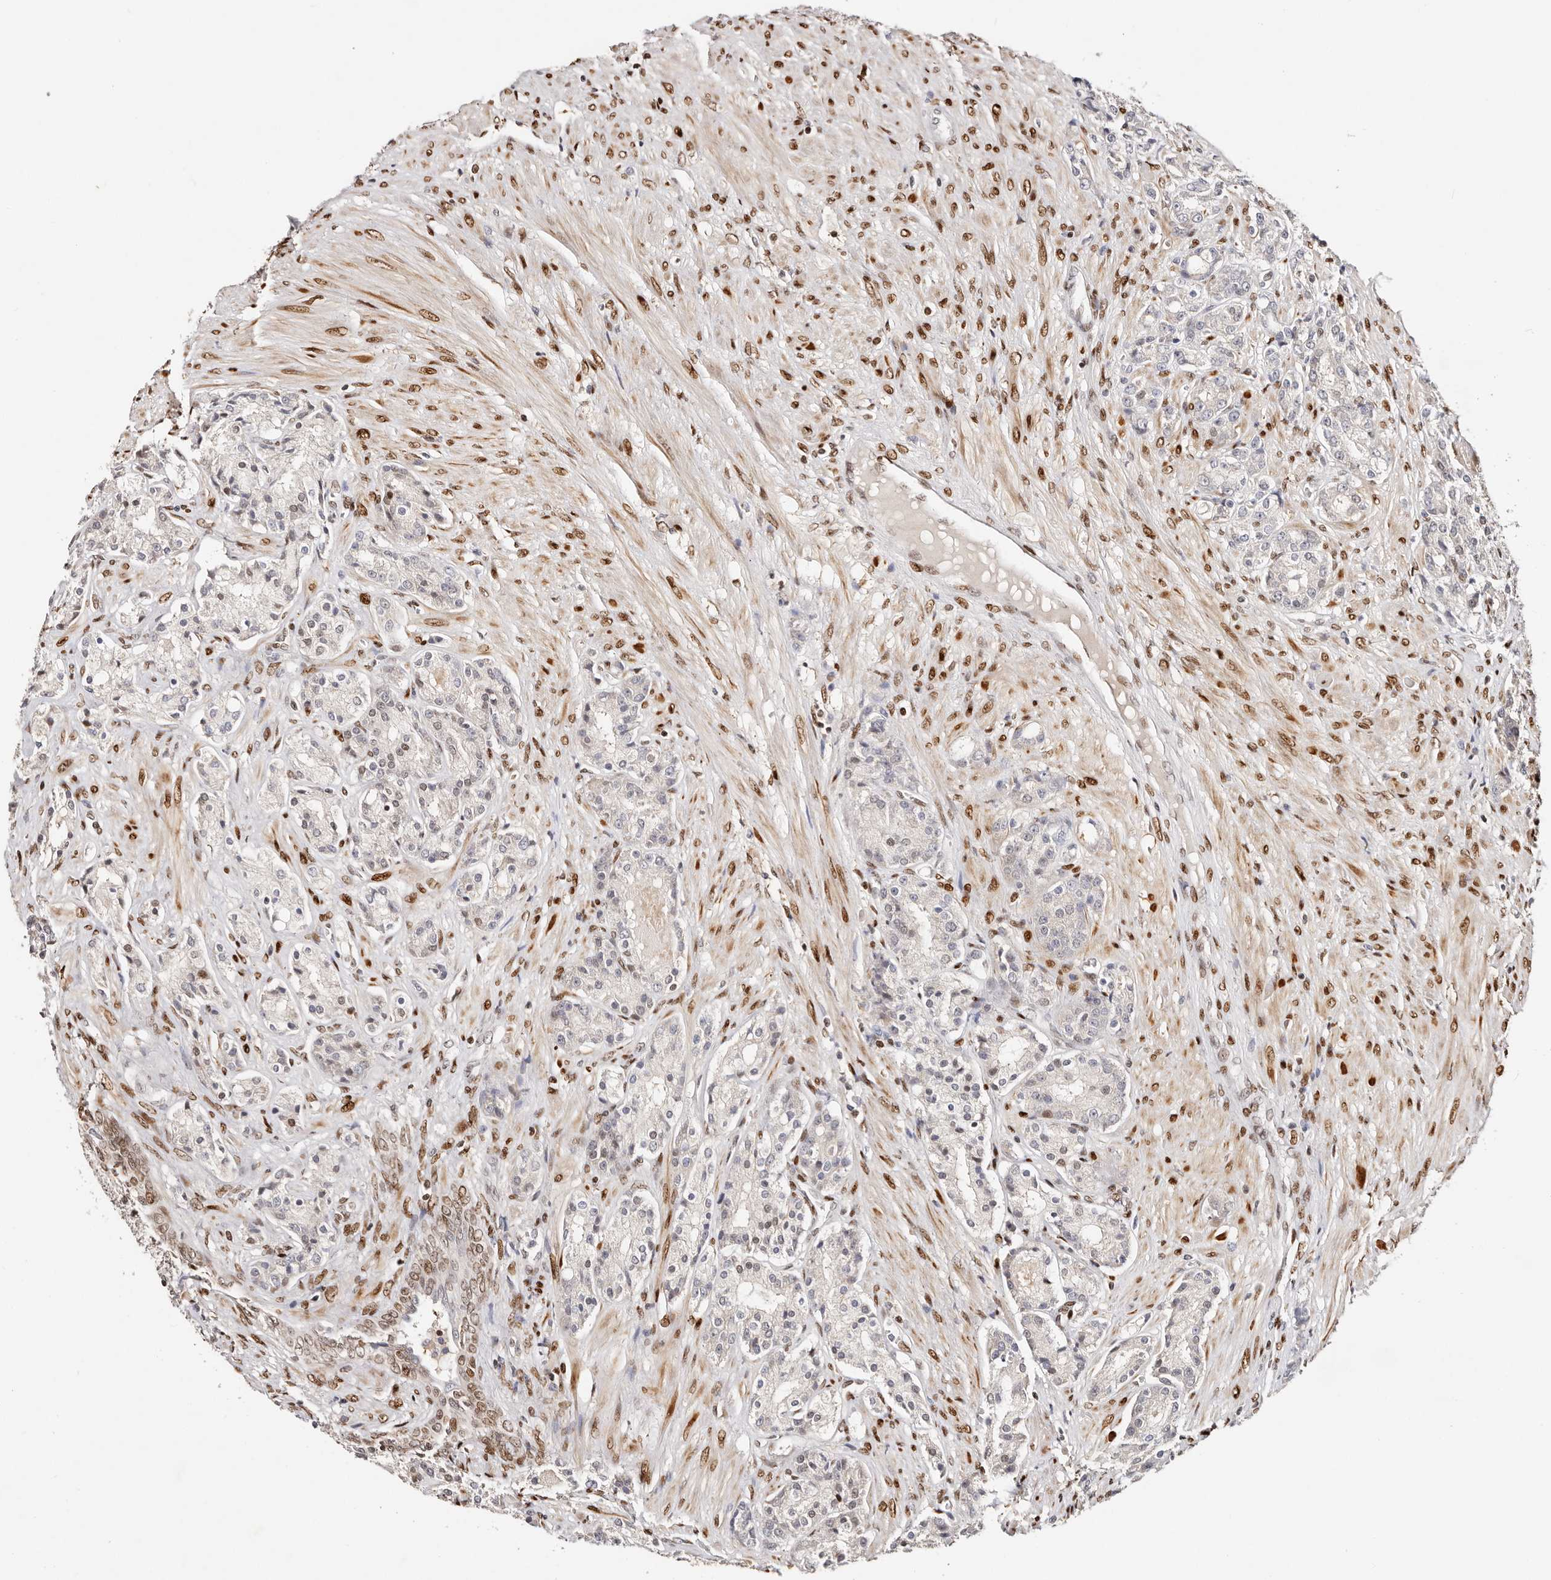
{"staining": {"intensity": "negative", "quantity": "none", "location": "none"}, "tissue": "prostate cancer", "cell_type": "Tumor cells", "image_type": "cancer", "snomed": [{"axis": "morphology", "description": "Adenocarcinoma, High grade"}, {"axis": "topography", "description": "Prostate"}], "caption": "Human prostate cancer (adenocarcinoma (high-grade)) stained for a protein using immunohistochemistry (IHC) reveals no positivity in tumor cells.", "gene": "IQGAP3", "patient": {"sex": "male", "age": 60}}